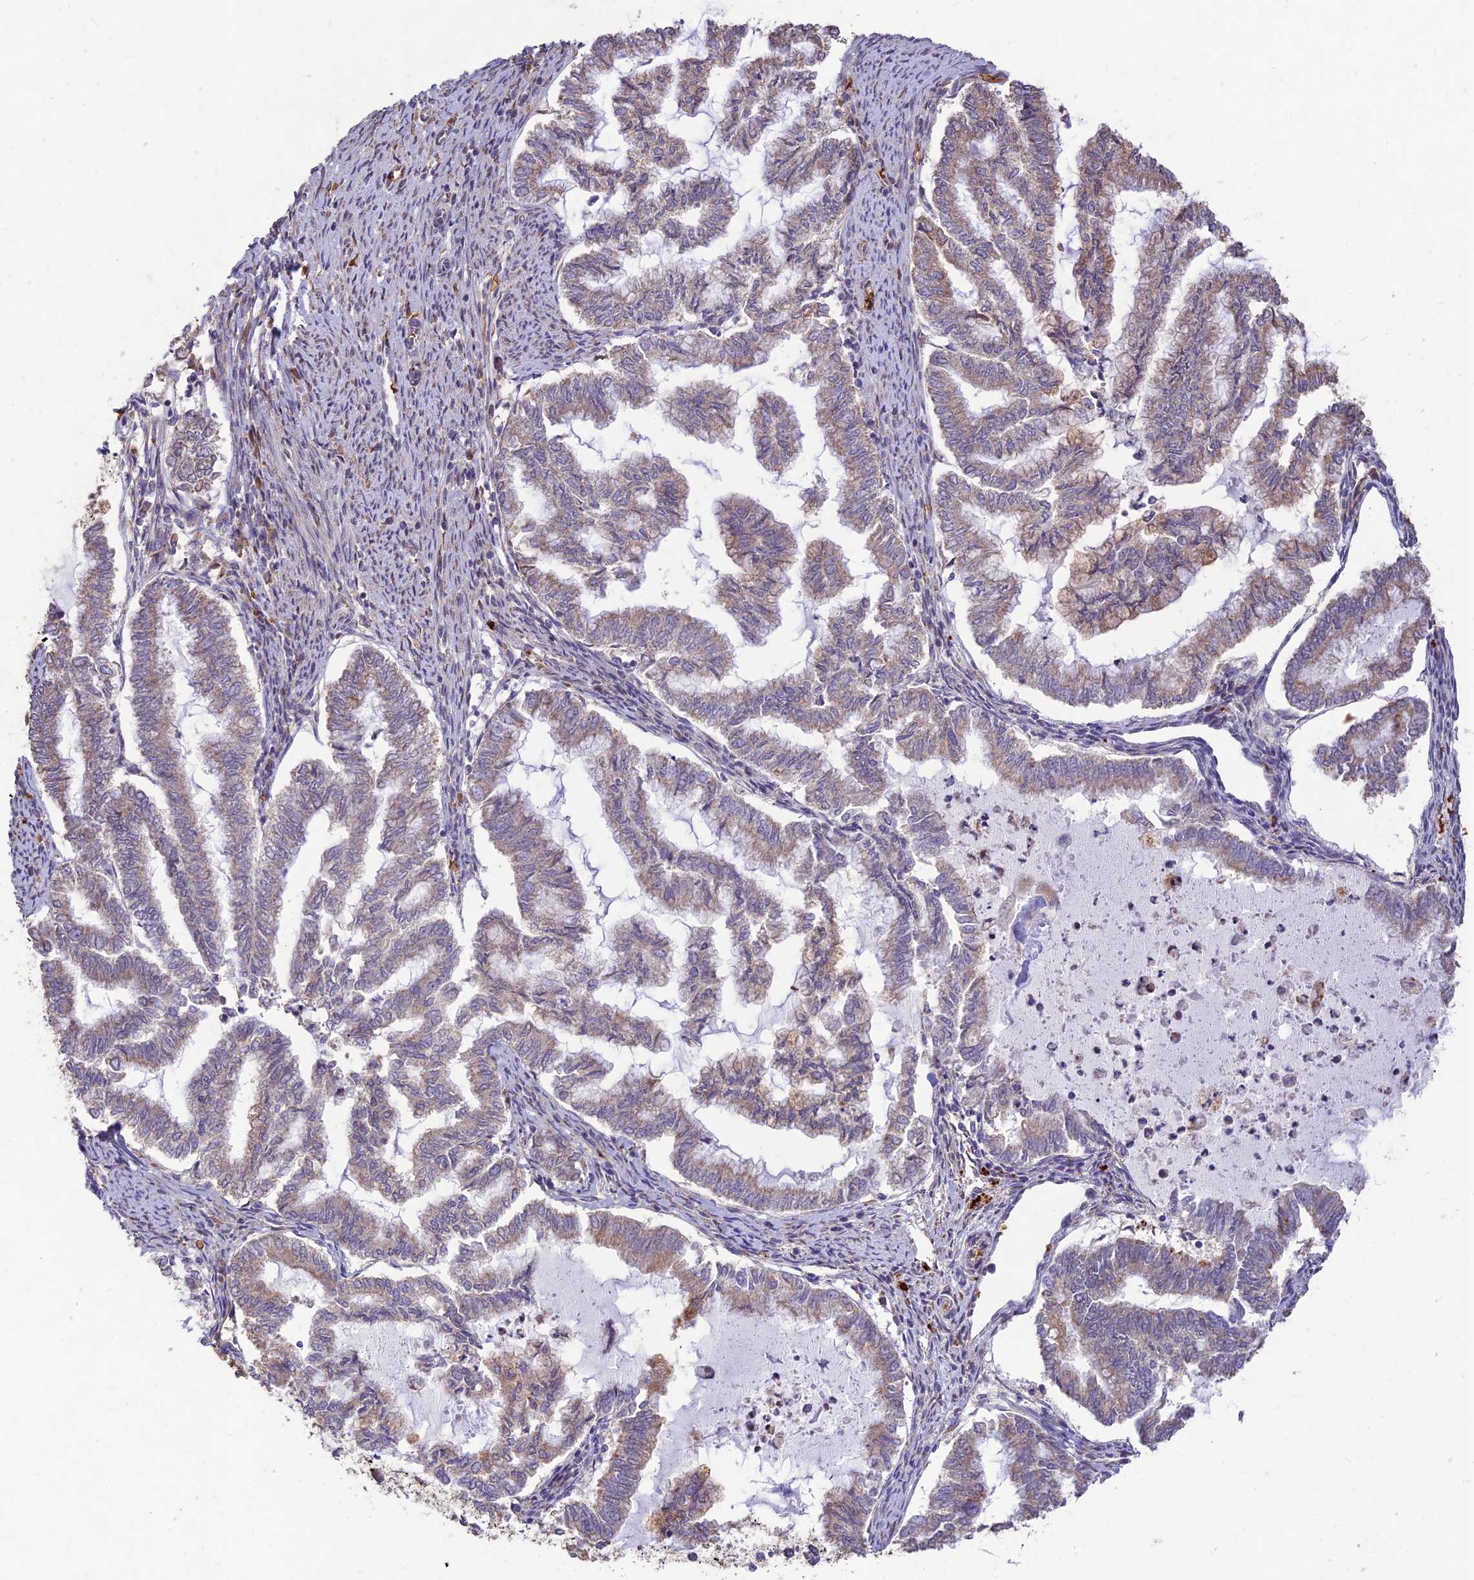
{"staining": {"intensity": "weak", "quantity": ">75%", "location": "cytoplasmic/membranous"}, "tissue": "endometrial cancer", "cell_type": "Tumor cells", "image_type": "cancer", "snomed": [{"axis": "morphology", "description": "Adenocarcinoma, NOS"}, {"axis": "topography", "description": "Endometrium"}], "caption": "Immunohistochemistry (IHC) histopathology image of neoplastic tissue: human endometrial cancer (adenocarcinoma) stained using immunohistochemistry (IHC) displays low levels of weak protein expression localized specifically in the cytoplasmic/membranous of tumor cells, appearing as a cytoplasmic/membranous brown color.", "gene": "PPP1R11", "patient": {"sex": "female", "age": 79}}